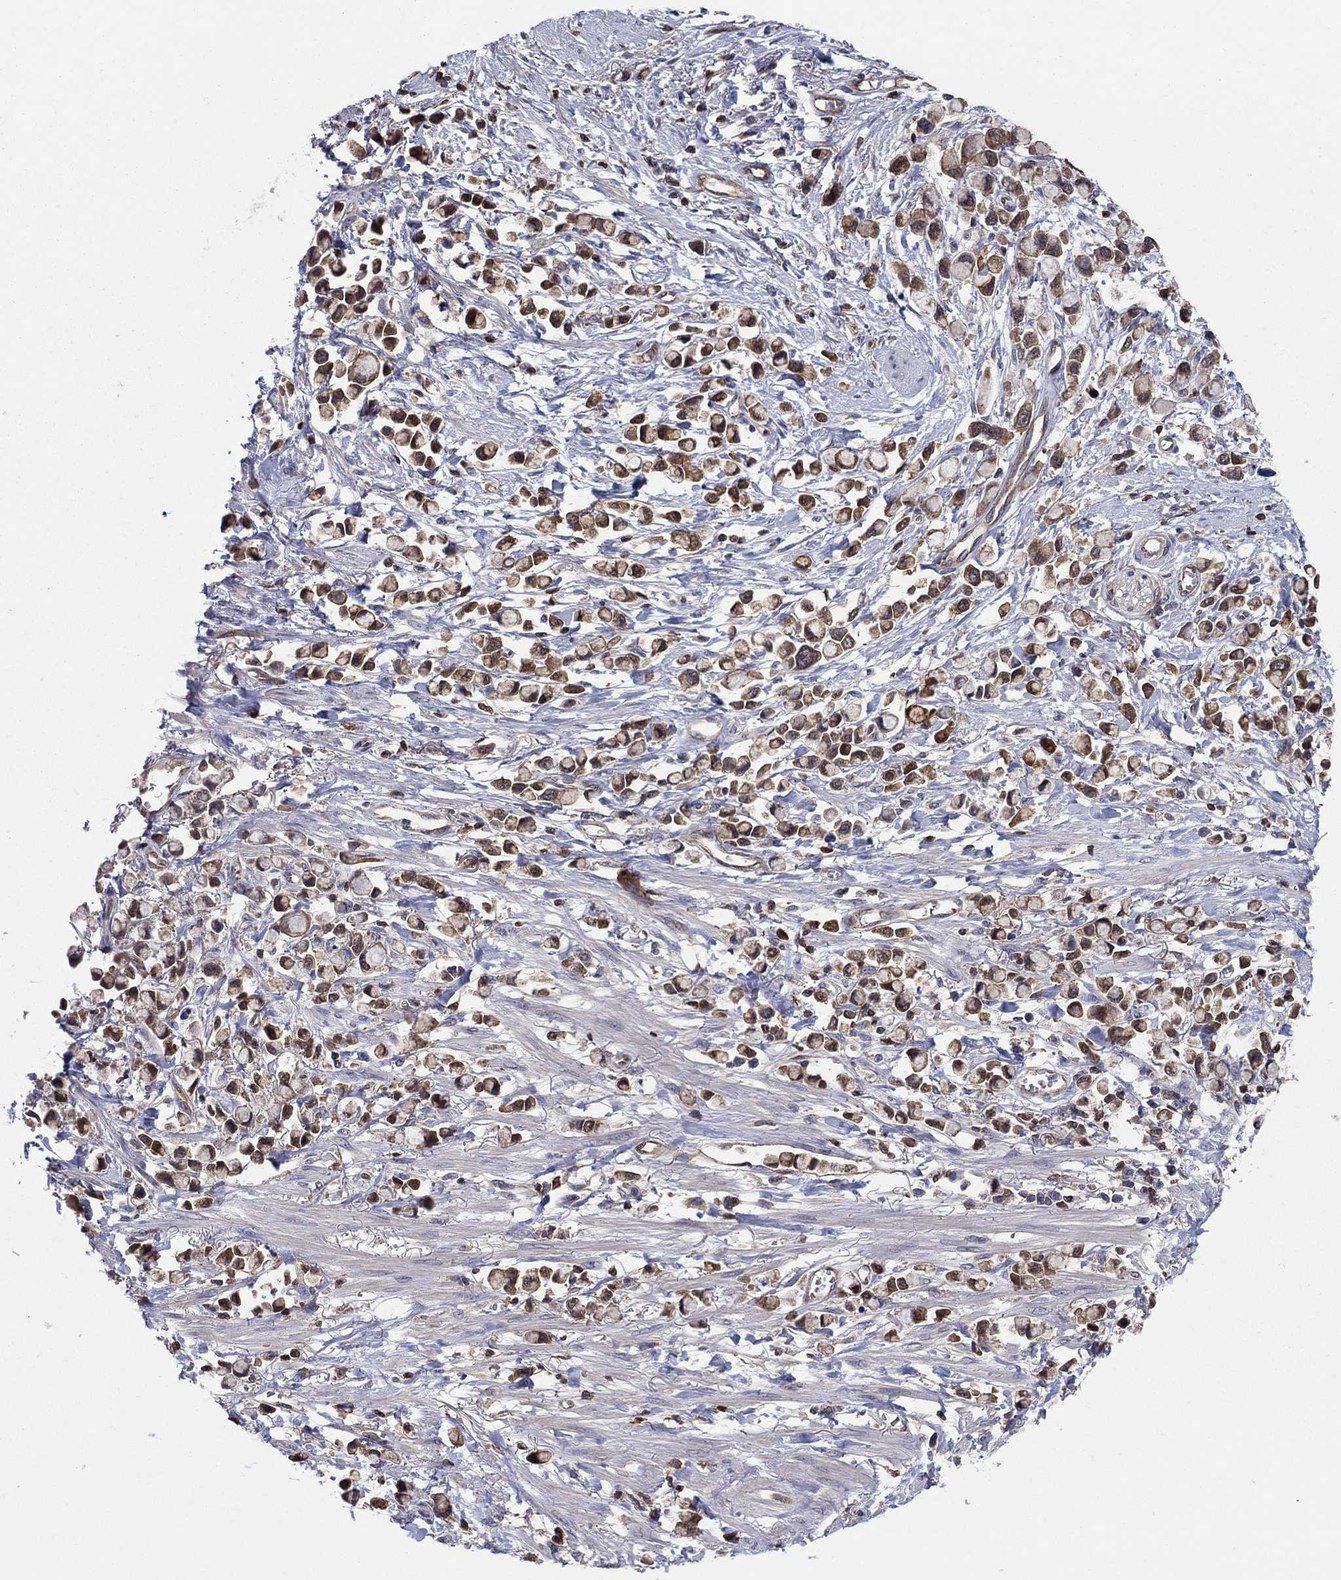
{"staining": {"intensity": "strong", "quantity": "25%-75%", "location": "cytoplasmic/membranous"}, "tissue": "stomach cancer", "cell_type": "Tumor cells", "image_type": "cancer", "snomed": [{"axis": "morphology", "description": "Adenocarcinoma, NOS"}, {"axis": "topography", "description": "Stomach"}], "caption": "This is a histology image of immunohistochemistry staining of stomach adenocarcinoma, which shows strong expression in the cytoplasmic/membranous of tumor cells.", "gene": "AGFG2", "patient": {"sex": "female", "age": 81}}